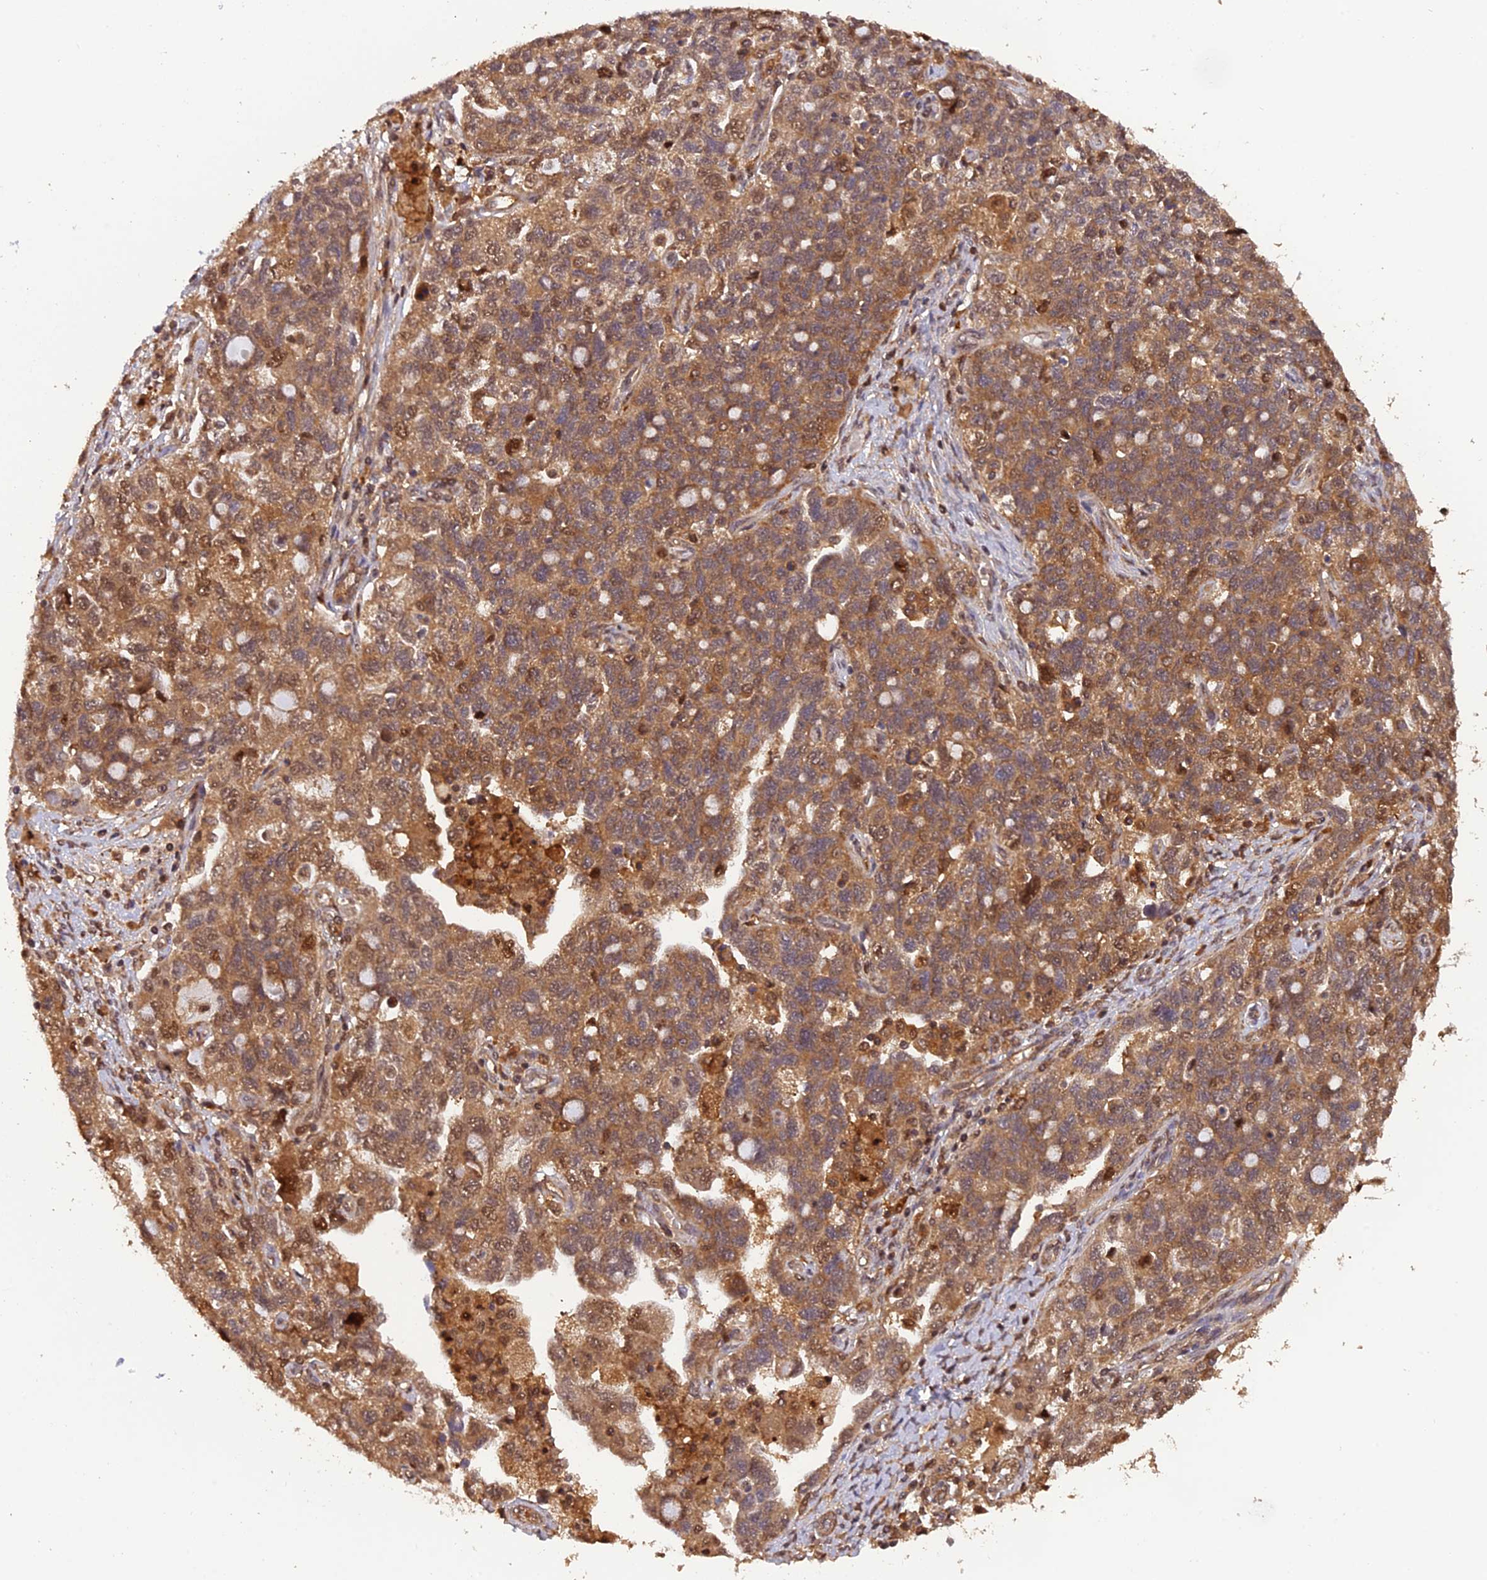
{"staining": {"intensity": "moderate", "quantity": ">75%", "location": "cytoplasmic/membranous,nuclear"}, "tissue": "ovarian cancer", "cell_type": "Tumor cells", "image_type": "cancer", "snomed": [{"axis": "morphology", "description": "Carcinoma, NOS"}, {"axis": "morphology", "description": "Cystadenocarcinoma, serous, NOS"}, {"axis": "topography", "description": "Ovary"}], "caption": "This image exhibits IHC staining of human carcinoma (ovarian), with medium moderate cytoplasmic/membranous and nuclear positivity in approximately >75% of tumor cells.", "gene": "PSMB3", "patient": {"sex": "female", "age": 69}}